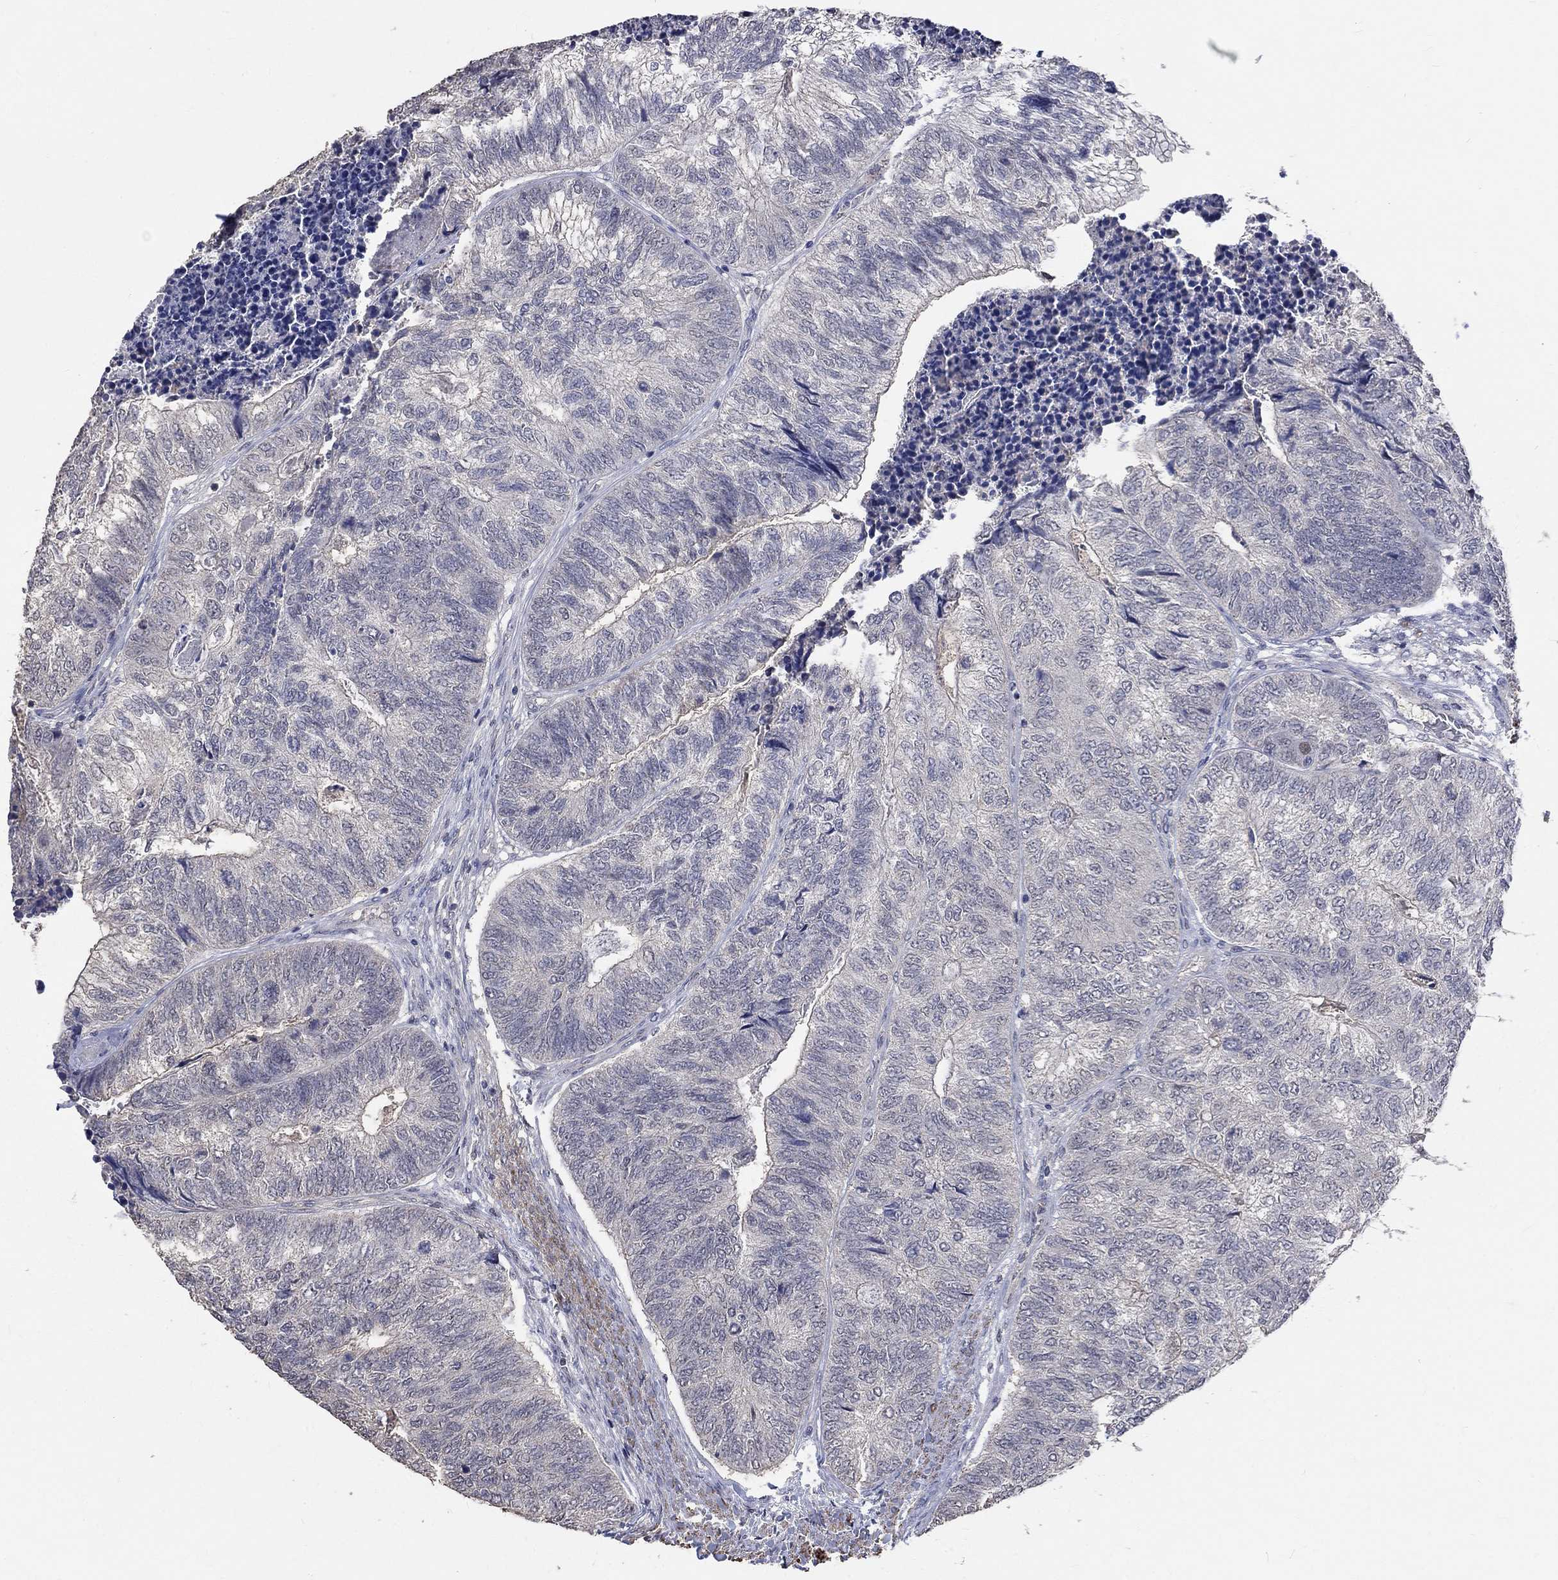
{"staining": {"intensity": "negative", "quantity": "none", "location": "none"}, "tissue": "colorectal cancer", "cell_type": "Tumor cells", "image_type": "cancer", "snomed": [{"axis": "morphology", "description": "Adenocarcinoma, NOS"}, {"axis": "topography", "description": "Colon"}], "caption": "IHC of colorectal cancer (adenocarcinoma) demonstrates no positivity in tumor cells.", "gene": "ZBTB18", "patient": {"sex": "female", "age": 67}}